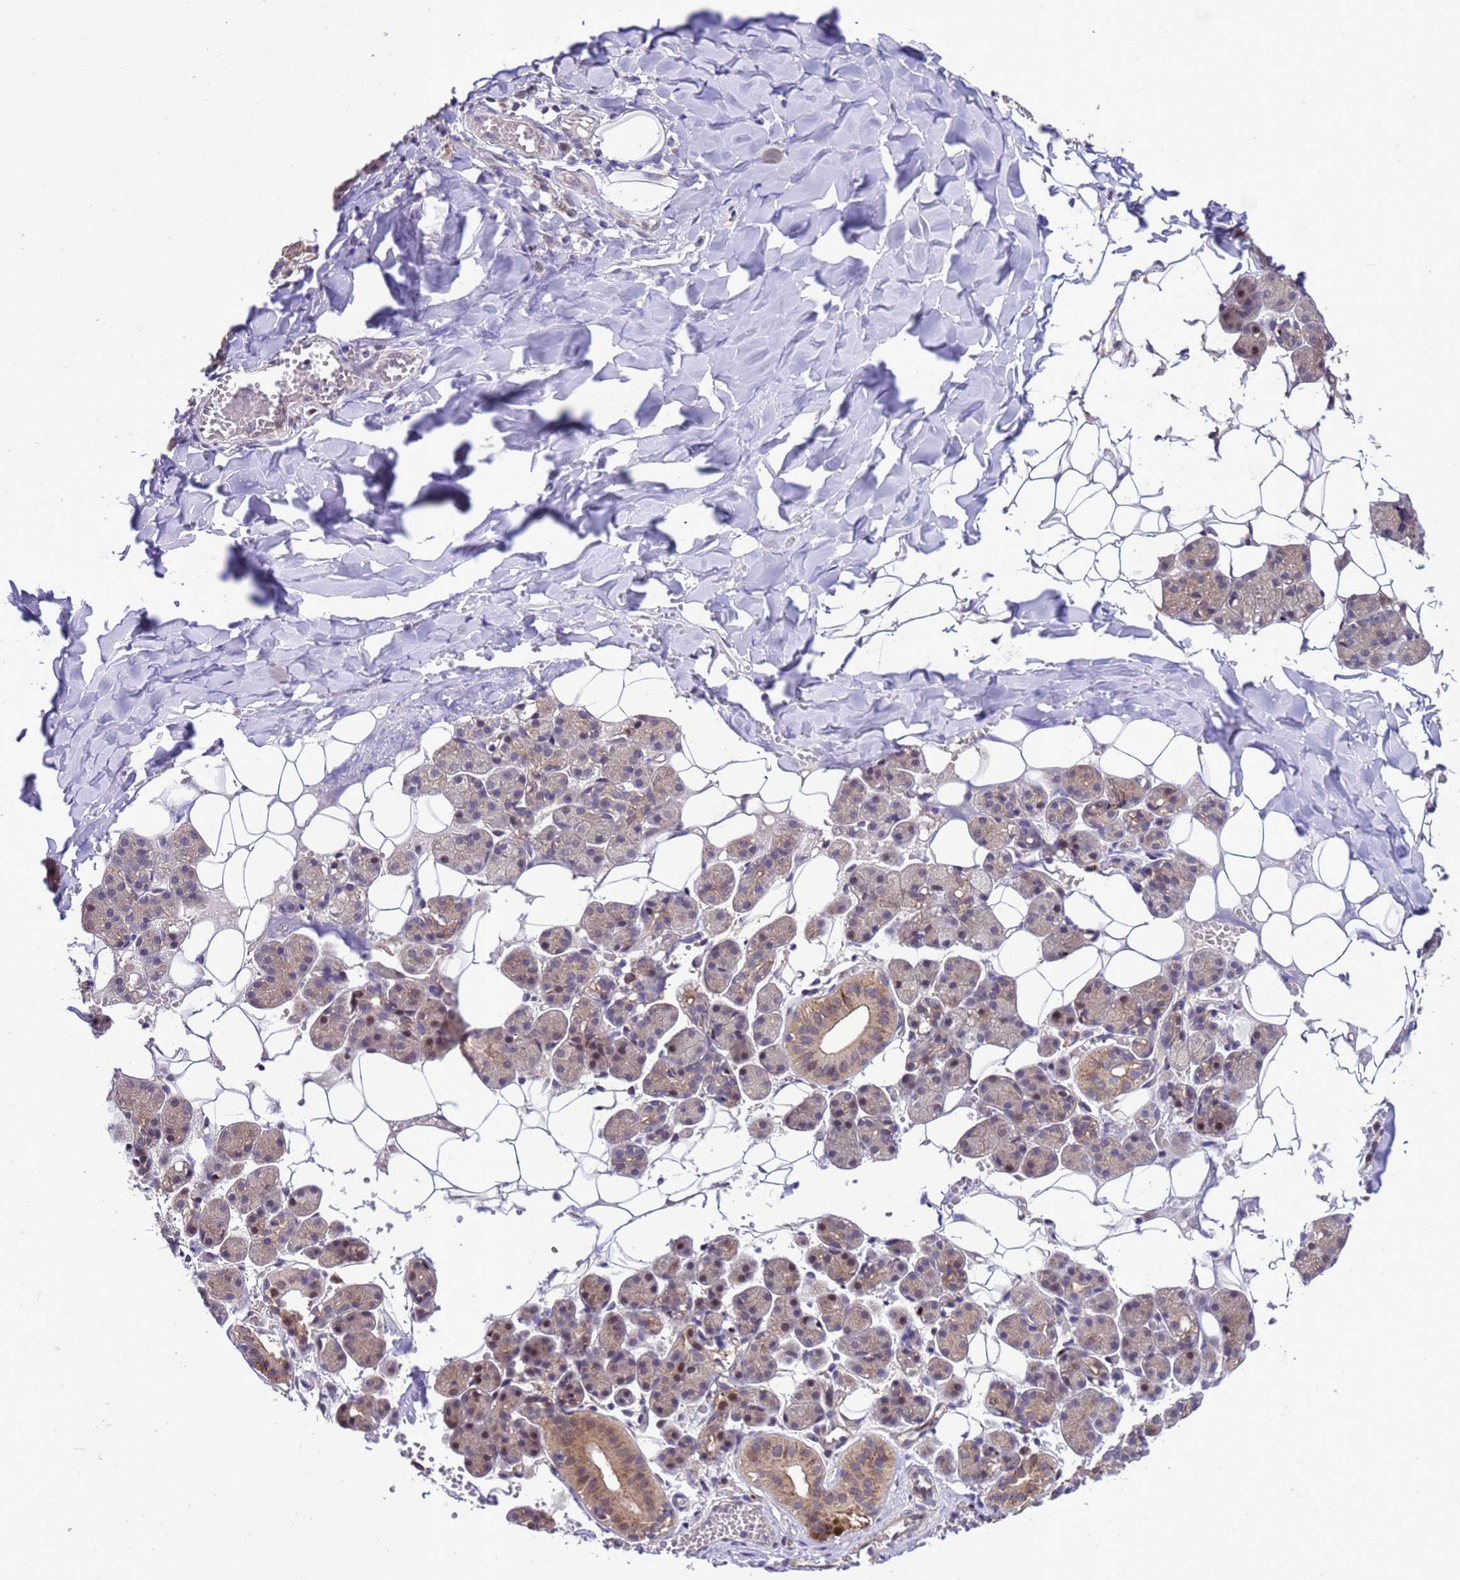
{"staining": {"intensity": "moderate", "quantity": "25%-75%", "location": "cytoplasmic/membranous,nuclear"}, "tissue": "salivary gland", "cell_type": "Glandular cells", "image_type": "normal", "snomed": [{"axis": "morphology", "description": "Normal tissue, NOS"}, {"axis": "topography", "description": "Salivary gland"}], "caption": "A medium amount of moderate cytoplasmic/membranous,nuclear expression is identified in about 25%-75% of glandular cells in unremarkable salivary gland.", "gene": "RASD1", "patient": {"sex": "female", "age": 33}}